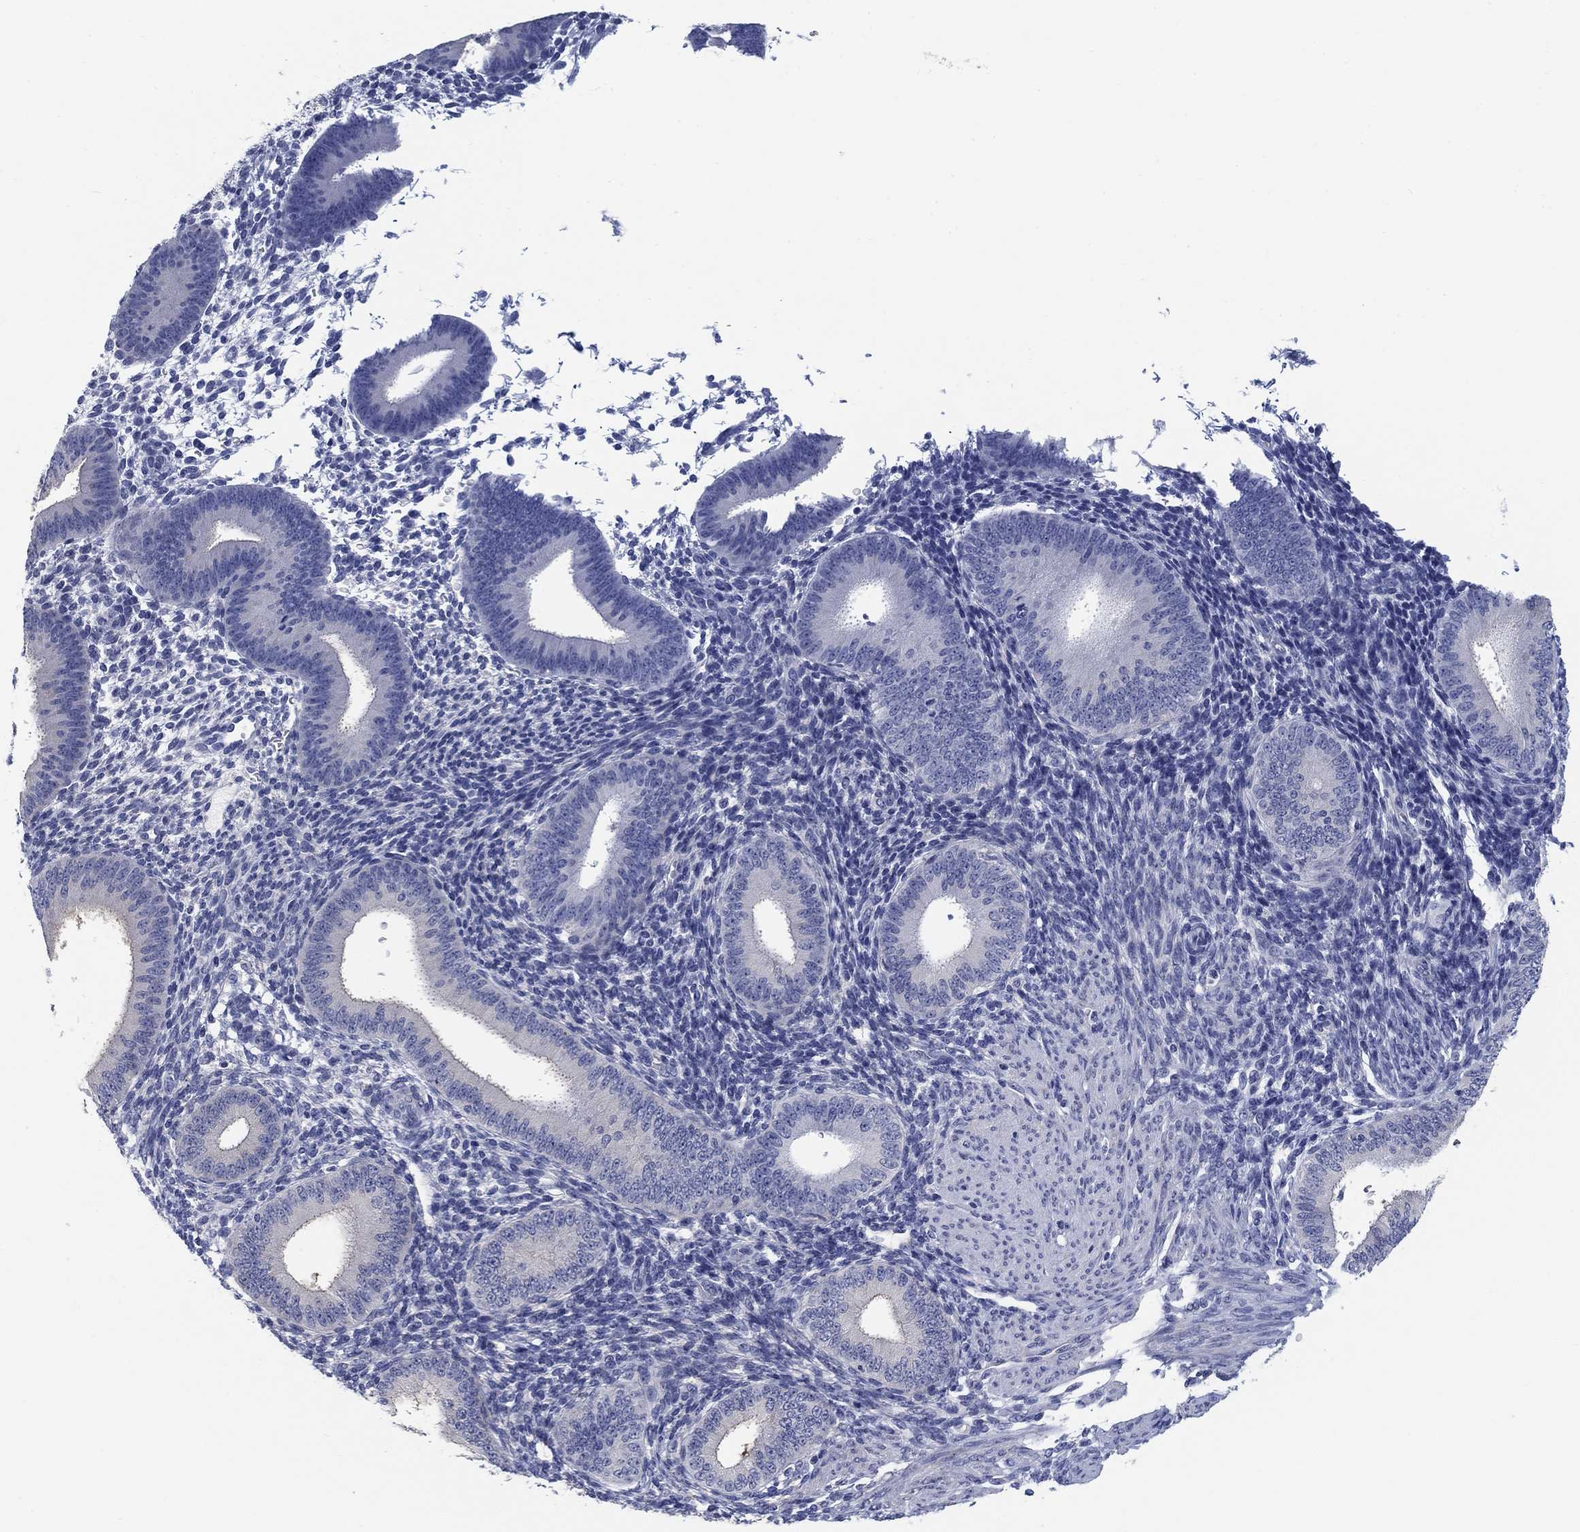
{"staining": {"intensity": "negative", "quantity": "none", "location": "none"}, "tissue": "endometrium", "cell_type": "Cells in endometrial stroma", "image_type": "normal", "snomed": [{"axis": "morphology", "description": "Normal tissue, NOS"}, {"axis": "topography", "description": "Endometrium"}], "caption": "Protein analysis of benign endometrium demonstrates no significant positivity in cells in endometrial stroma. (IHC, brightfield microscopy, high magnification).", "gene": "CLUL1", "patient": {"sex": "female", "age": 39}}